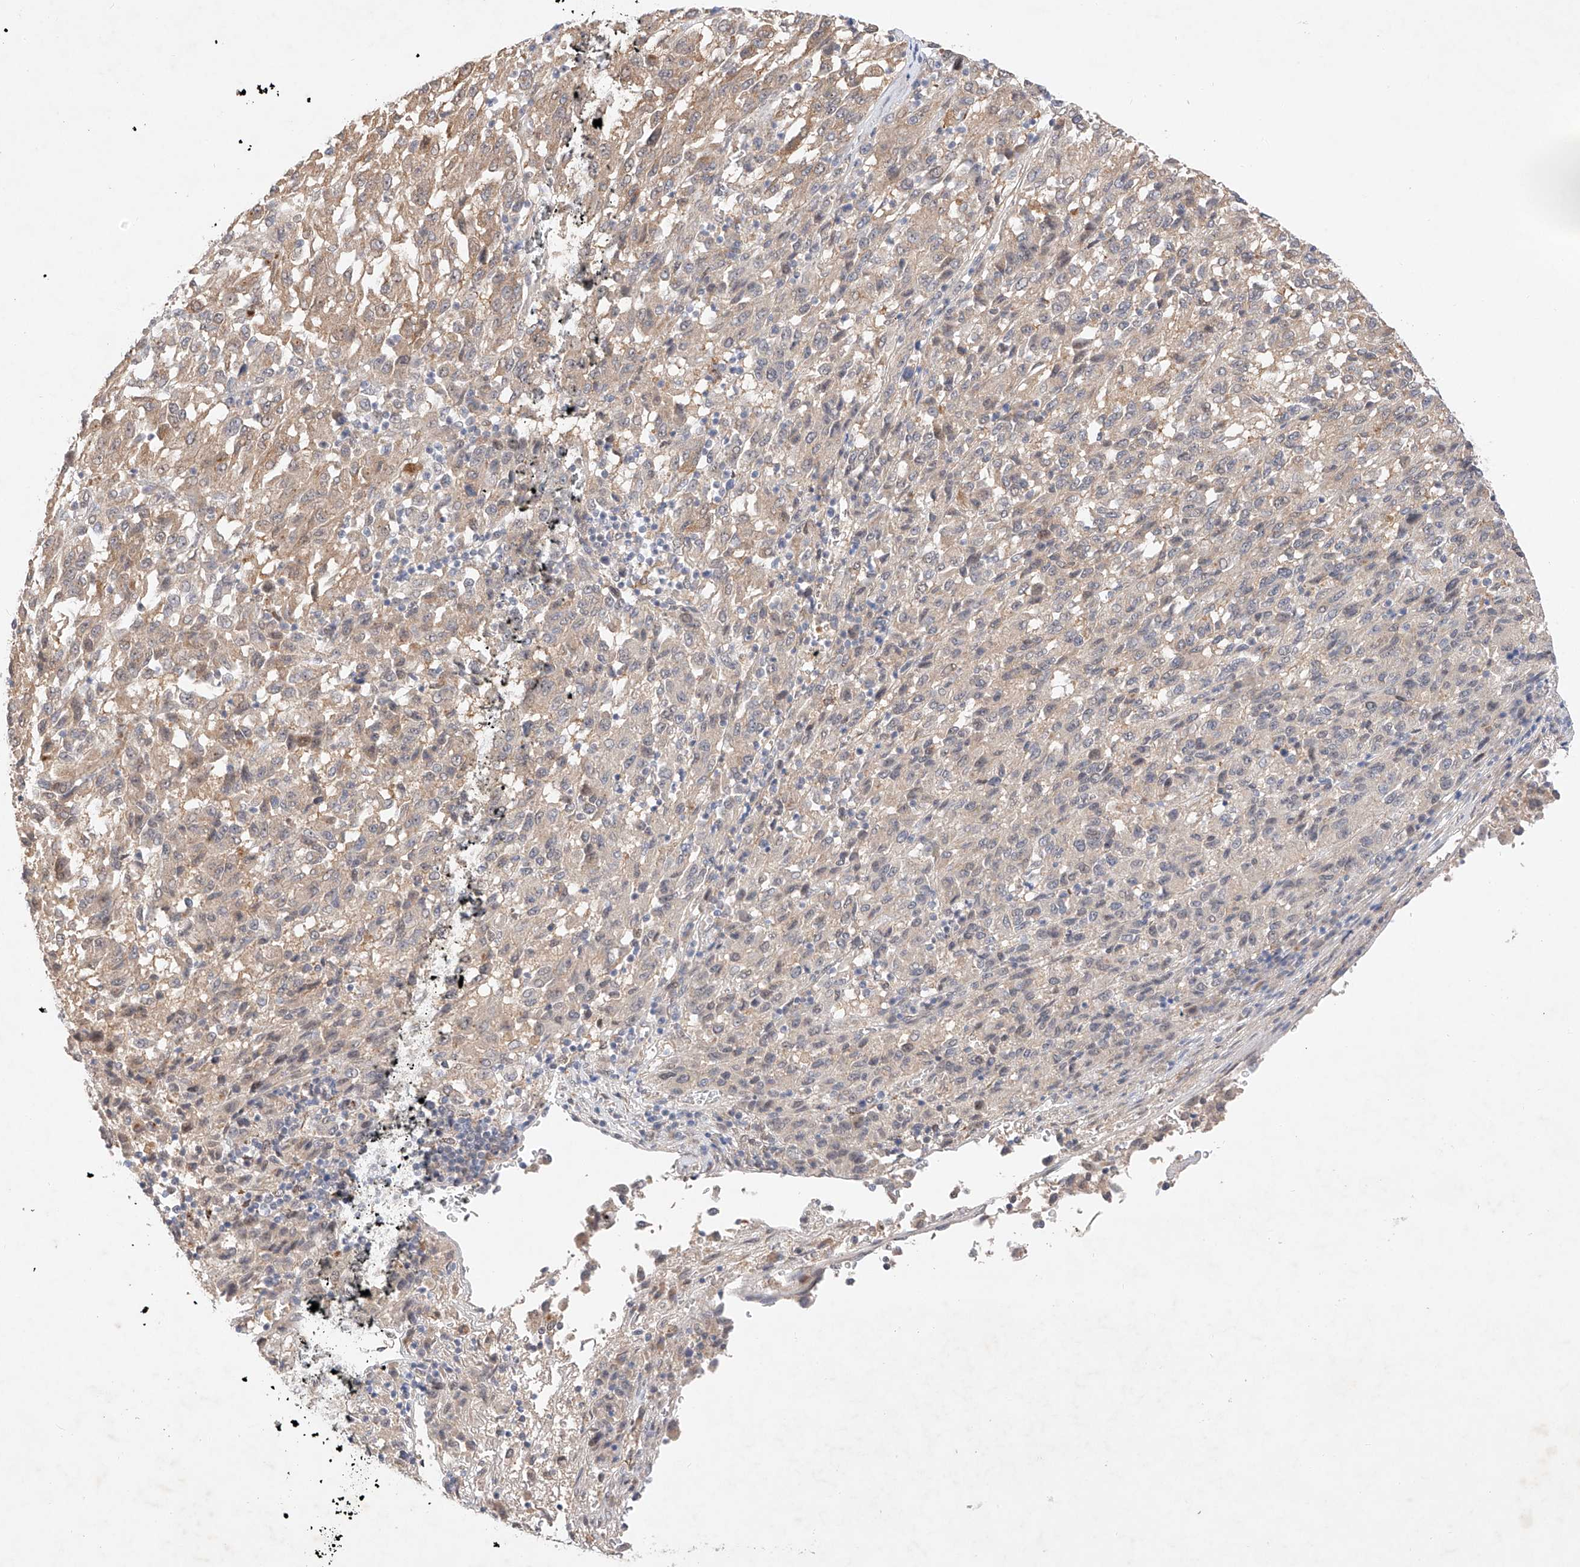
{"staining": {"intensity": "moderate", "quantity": "25%-75%", "location": "cytoplasmic/membranous"}, "tissue": "melanoma", "cell_type": "Tumor cells", "image_type": "cancer", "snomed": [{"axis": "morphology", "description": "Malignant melanoma, Metastatic site"}, {"axis": "topography", "description": "Lung"}], "caption": "About 25%-75% of tumor cells in melanoma exhibit moderate cytoplasmic/membranous protein expression as visualized by brown immunohistochemical staining.", "gene": "IL22RA2", "patient": {"sex": "male", "age": 64}}